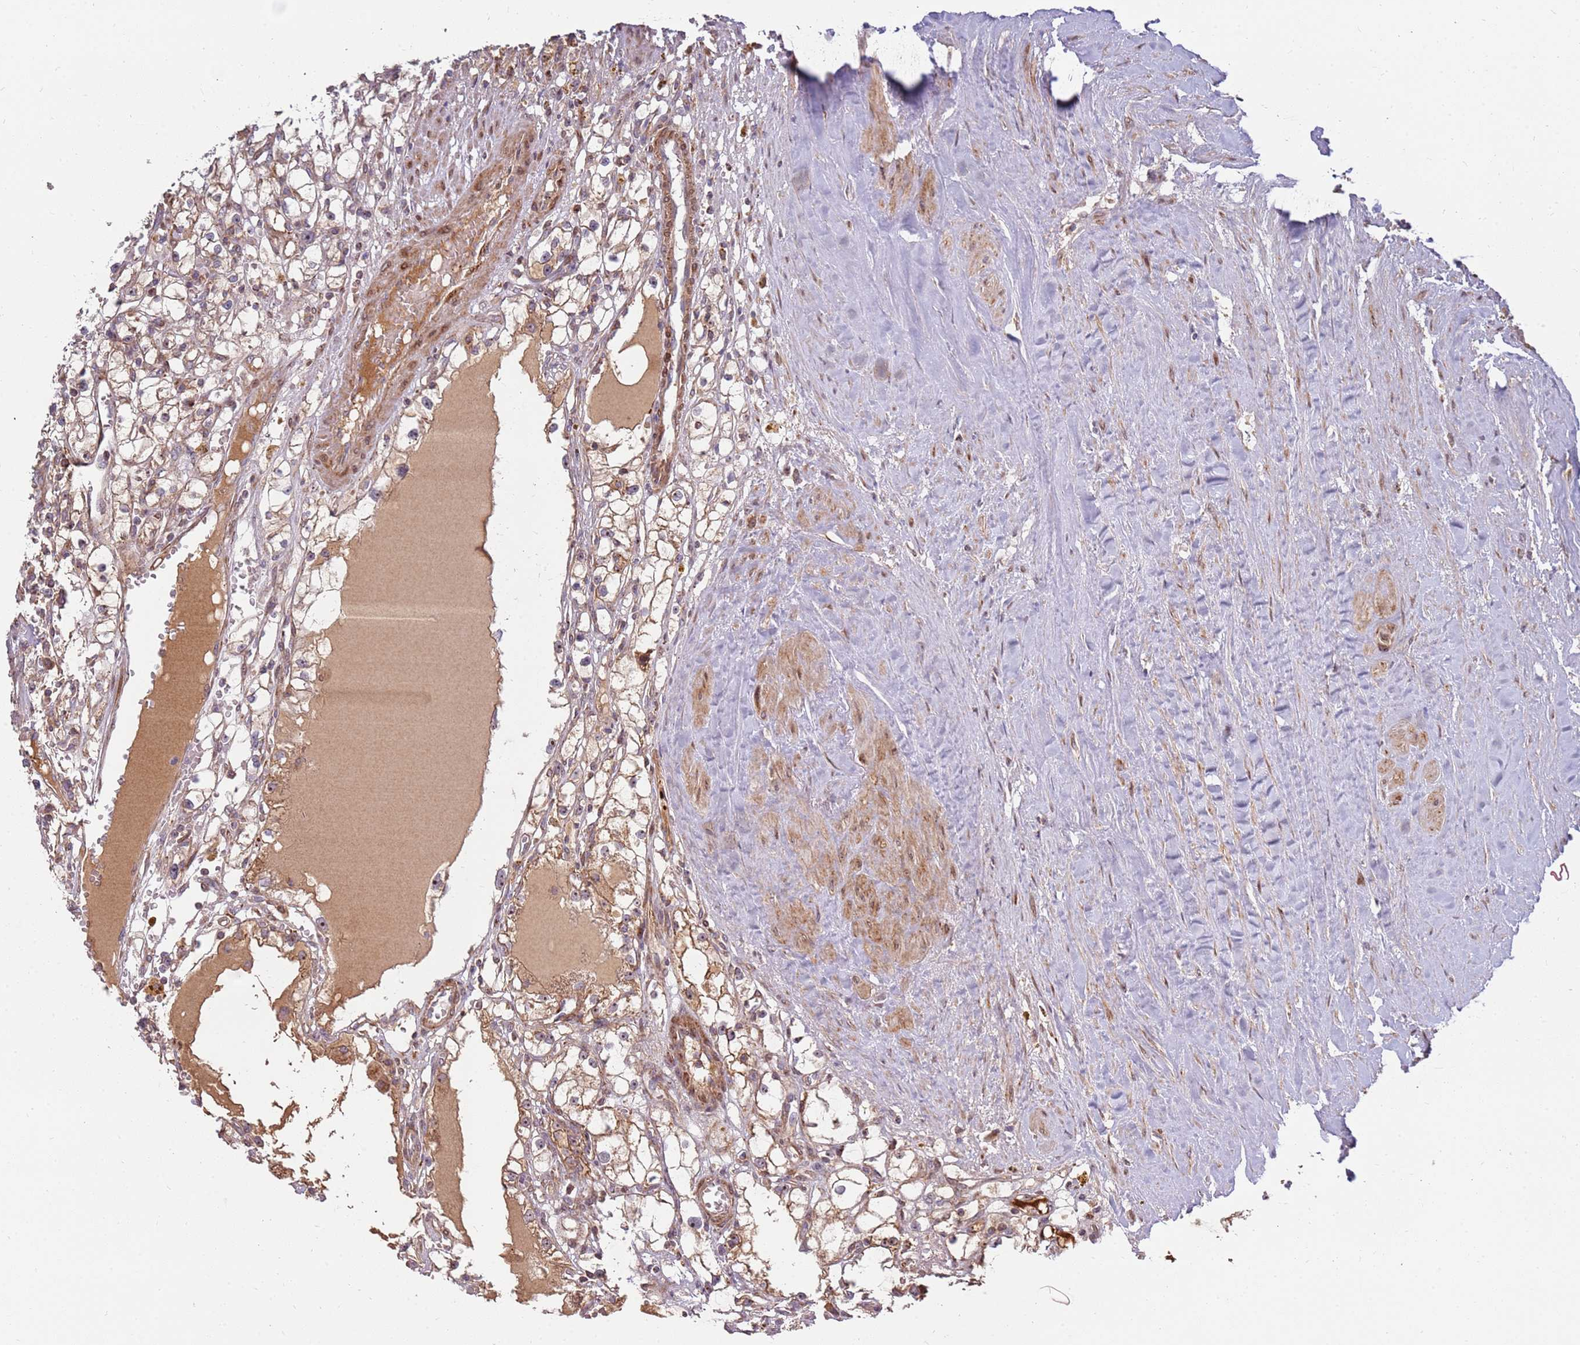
{"staining": {"intensity": "moderate", "quantity": ">75%", "location": "cytoplasmic/membranous"}, "tissue": "renal cancer", "cell_type": "Tumor cells", "image_type": "cancer", "snomed": [{"axis": "morphology", "description": "Adenocarcinoma, NOS"}, {"axis": "topography", "description": "Kidney"}], "caption": "Immunohistochemistry (IHC) staining of renal adenocarcinoma, which displays medium levels of moderate cytoplasmic/membranous expression in approximately >75% of tumor cells indicating moderate cytoplasmic/membranous protein expression. The staining was performed using DAB (3,3'-diaminobenzidine) (brown) for protein detection and nuclei were counterstained in hematoxylin (blue).", "gene": "KIF25", "patient": {"sex": "male", "age": 56}}